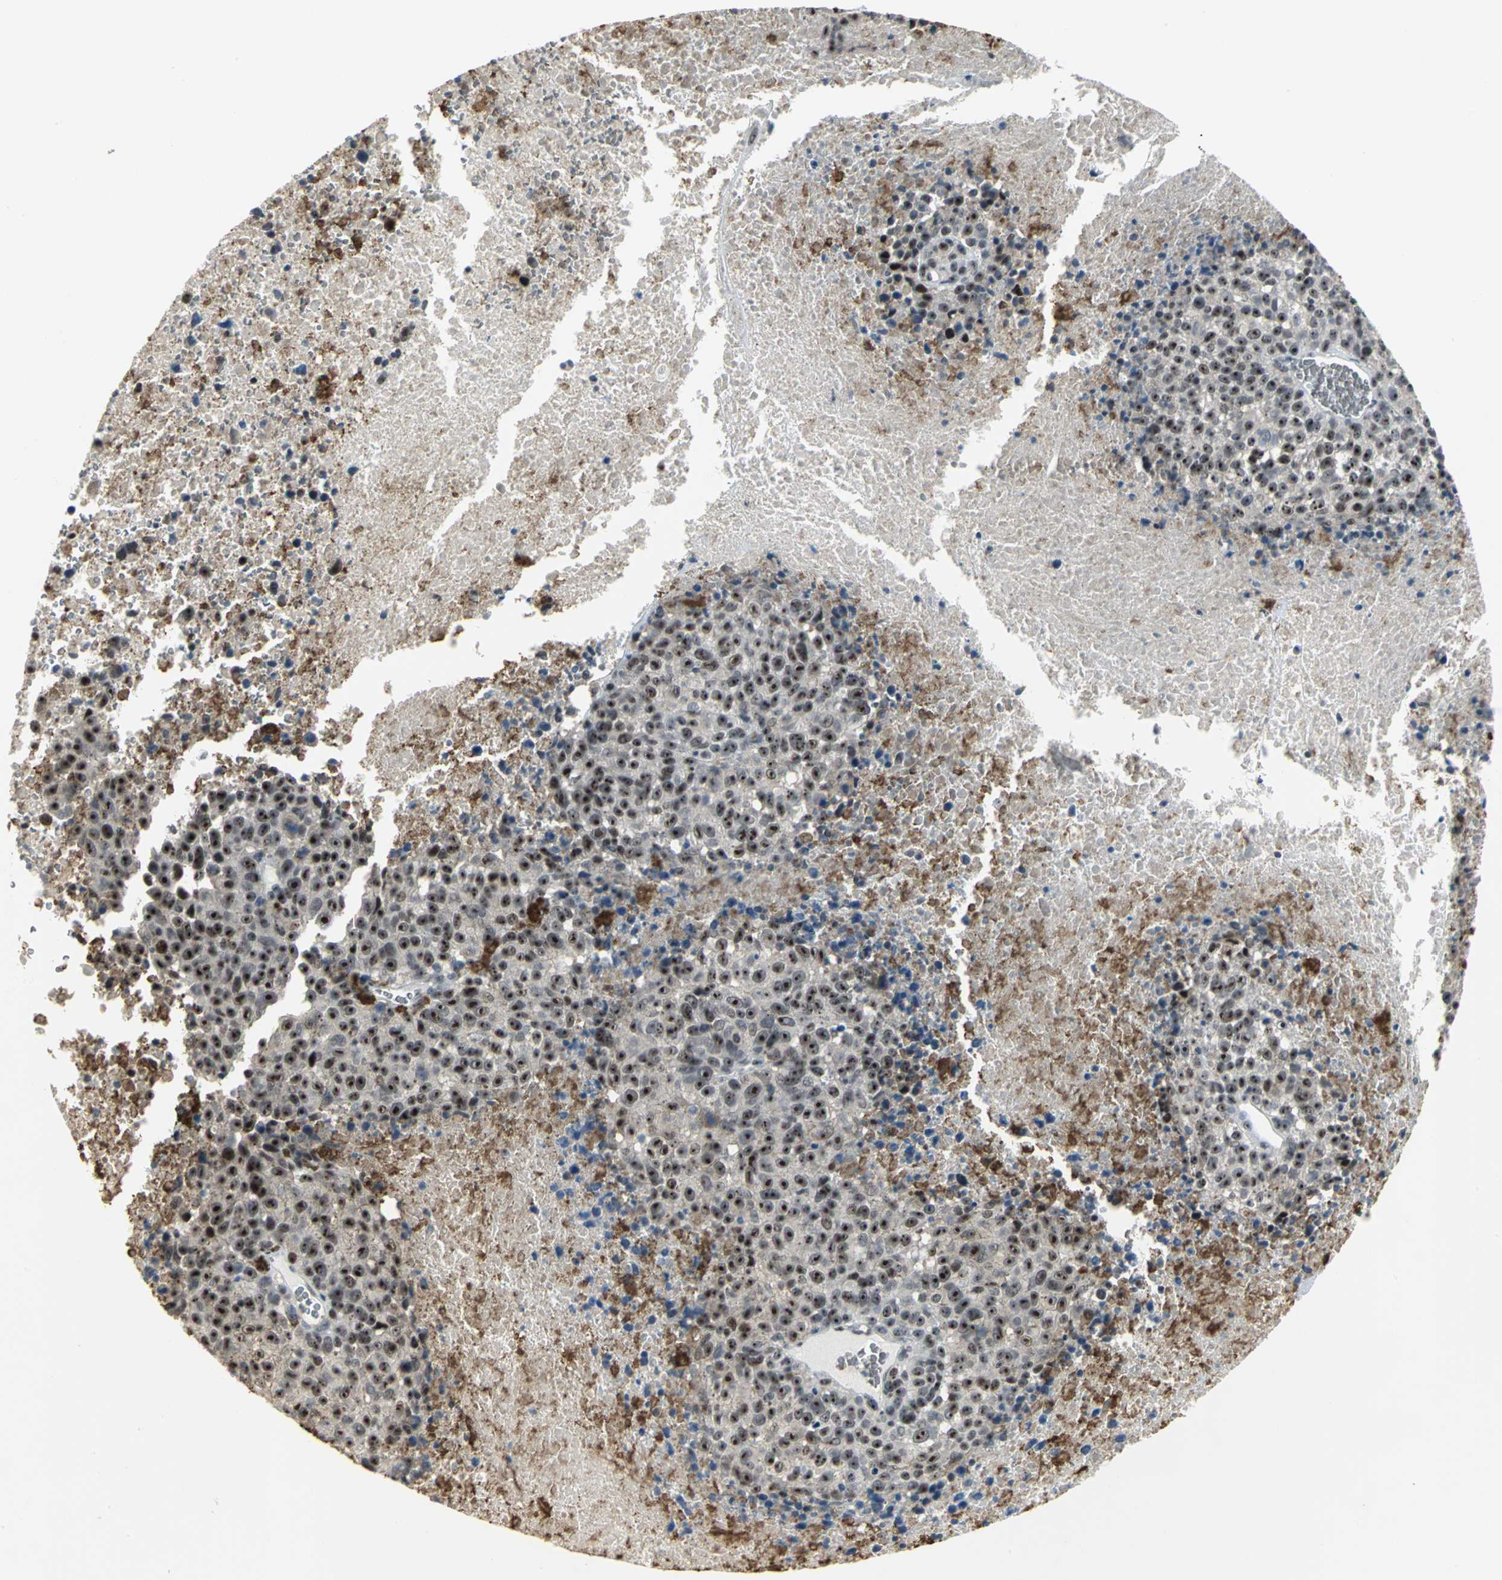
{"staining": {"intensity": "strong", "quantity": "25%-75%", "location": "nuclear"}, "tissue": "melanoma", "cell_type": "Tumor cells", "image_type": "cancer", "snomed": [{"axis": "morphology", "description": "Malignant melanoma, Metastatic site"}, {"axis": "topography", "description": "Cerebral cortex"}], "caption": "Melanoma stained with a brown dye shows strong nuclear positive positivity in about 25%-75% of tumor cells.", "gene": "GLI3", "patient": {"sex": "female", "age": 52}}